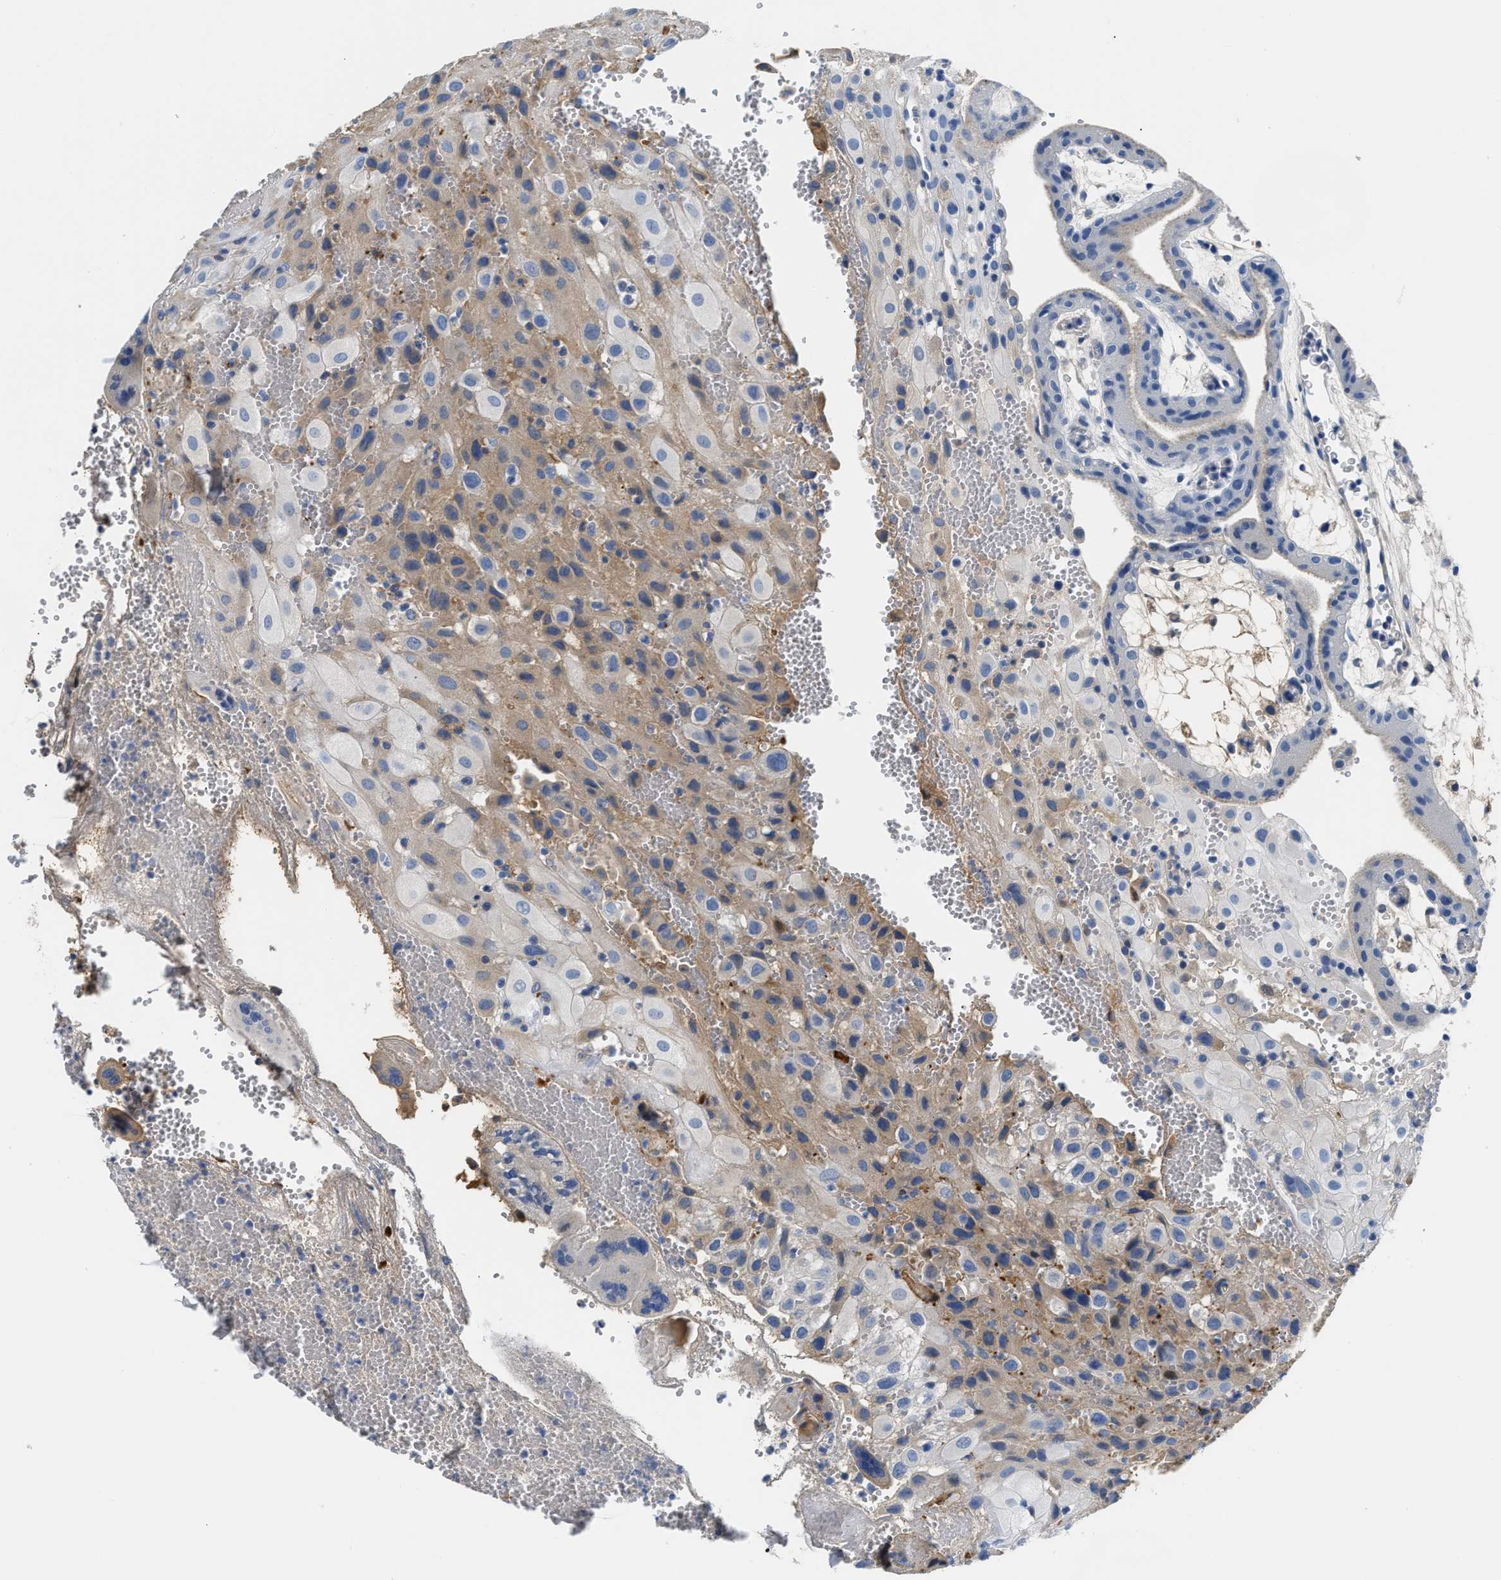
{"staining": {"intensity": "weak", "quantity": "25%-75%", "location": "cytoplasmic/membranous"}, "tissue": "placenta", "cell_type": "Decidual cells", "image_type": "normal", "snomed": [{"axis": "morphology", "description": "Normal tissue, NOS"}, {"axis": "topography", "description": "Placenta"}], "caption": "Immunohistochemistry (IHC) histopathology image of unremarkable placenta stained for a protein (brown), which reveals low levels of weak cytoplasmic/membranous expression in about 25%-75% of decidual cells.", "gene": "GC", "patient": {"sex": "female", "age": 18}}